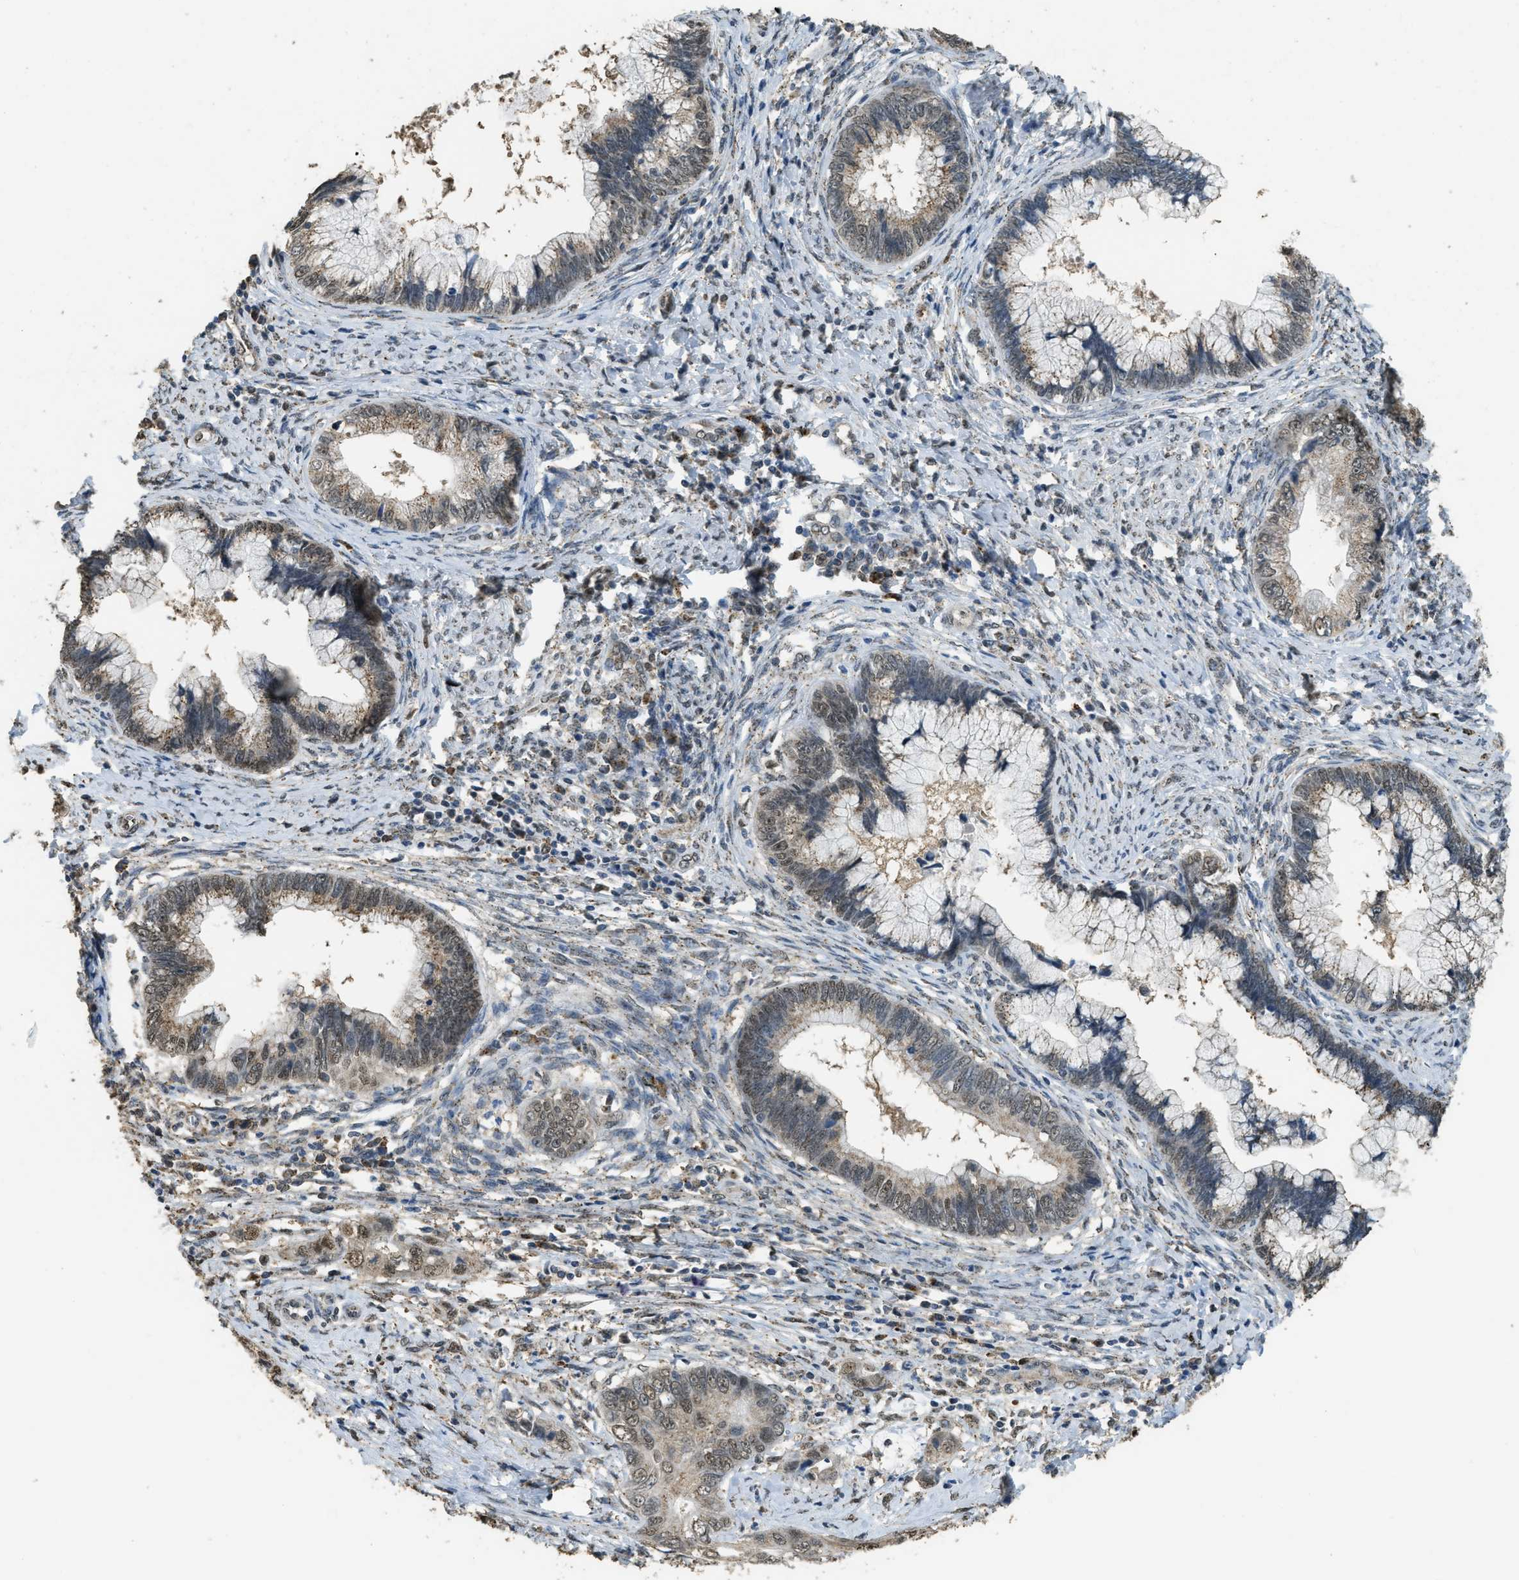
{"staining": {"intensity": "moderate", "quantity": ">75%", "location": "cytoplasmic/membranous,nuclear"}, "tissue": "cervical cancer", "cell_type": "Tumor cells", "image_type": "cancer", "snomed": [{"axis": "morphology", "description": "Adenocarcinoma, NOS"}, {"axis": "topography", "description": "Cervix"}], "caption": "Cervical cancer was stained to show a protein in brown. There is medium levels of moderate cytoplasmic/membranous and nuclear staining in about >75% of tumor cells.", "gene": "IPO7", "patient": {"sex": "female", "age": 44}}